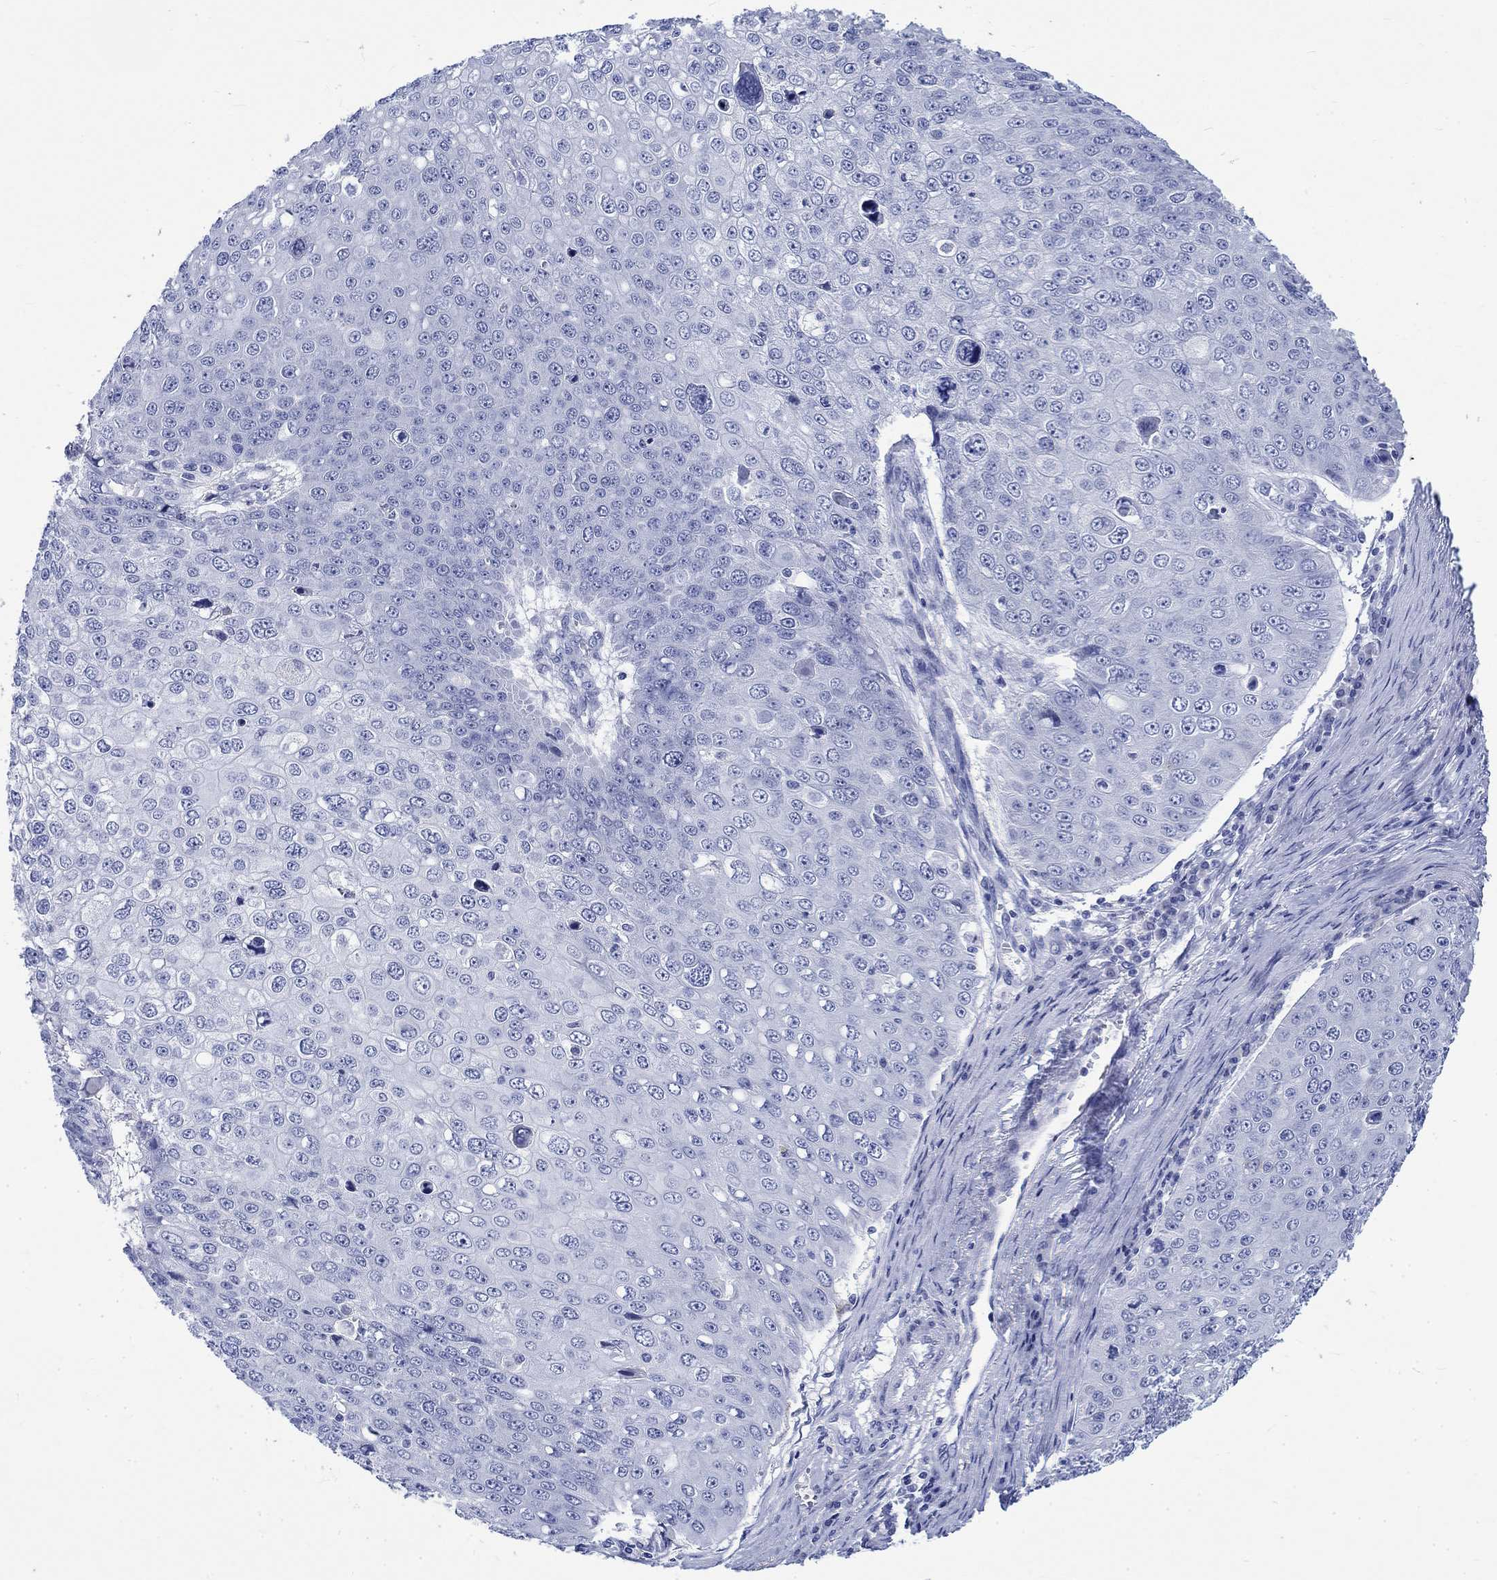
{"staining": {"intensity": "negative", "quantity": "none", "location": "none"}, "tissue": "skin cancer", "cell_type": "Tumor cells", "image_type": "cancer", "snomed": [{"axis": "morphology", "description": "Squamous cell carcinoma, NOS"}, {"axis": "topography", "description": "Skin"}], "caption": "Protein analysis of squamous cell carcinoma (skin) displays no significant staining in tumor cells.", "gene": "KRT76", "patient": {"sex": "male", "age": 71}}